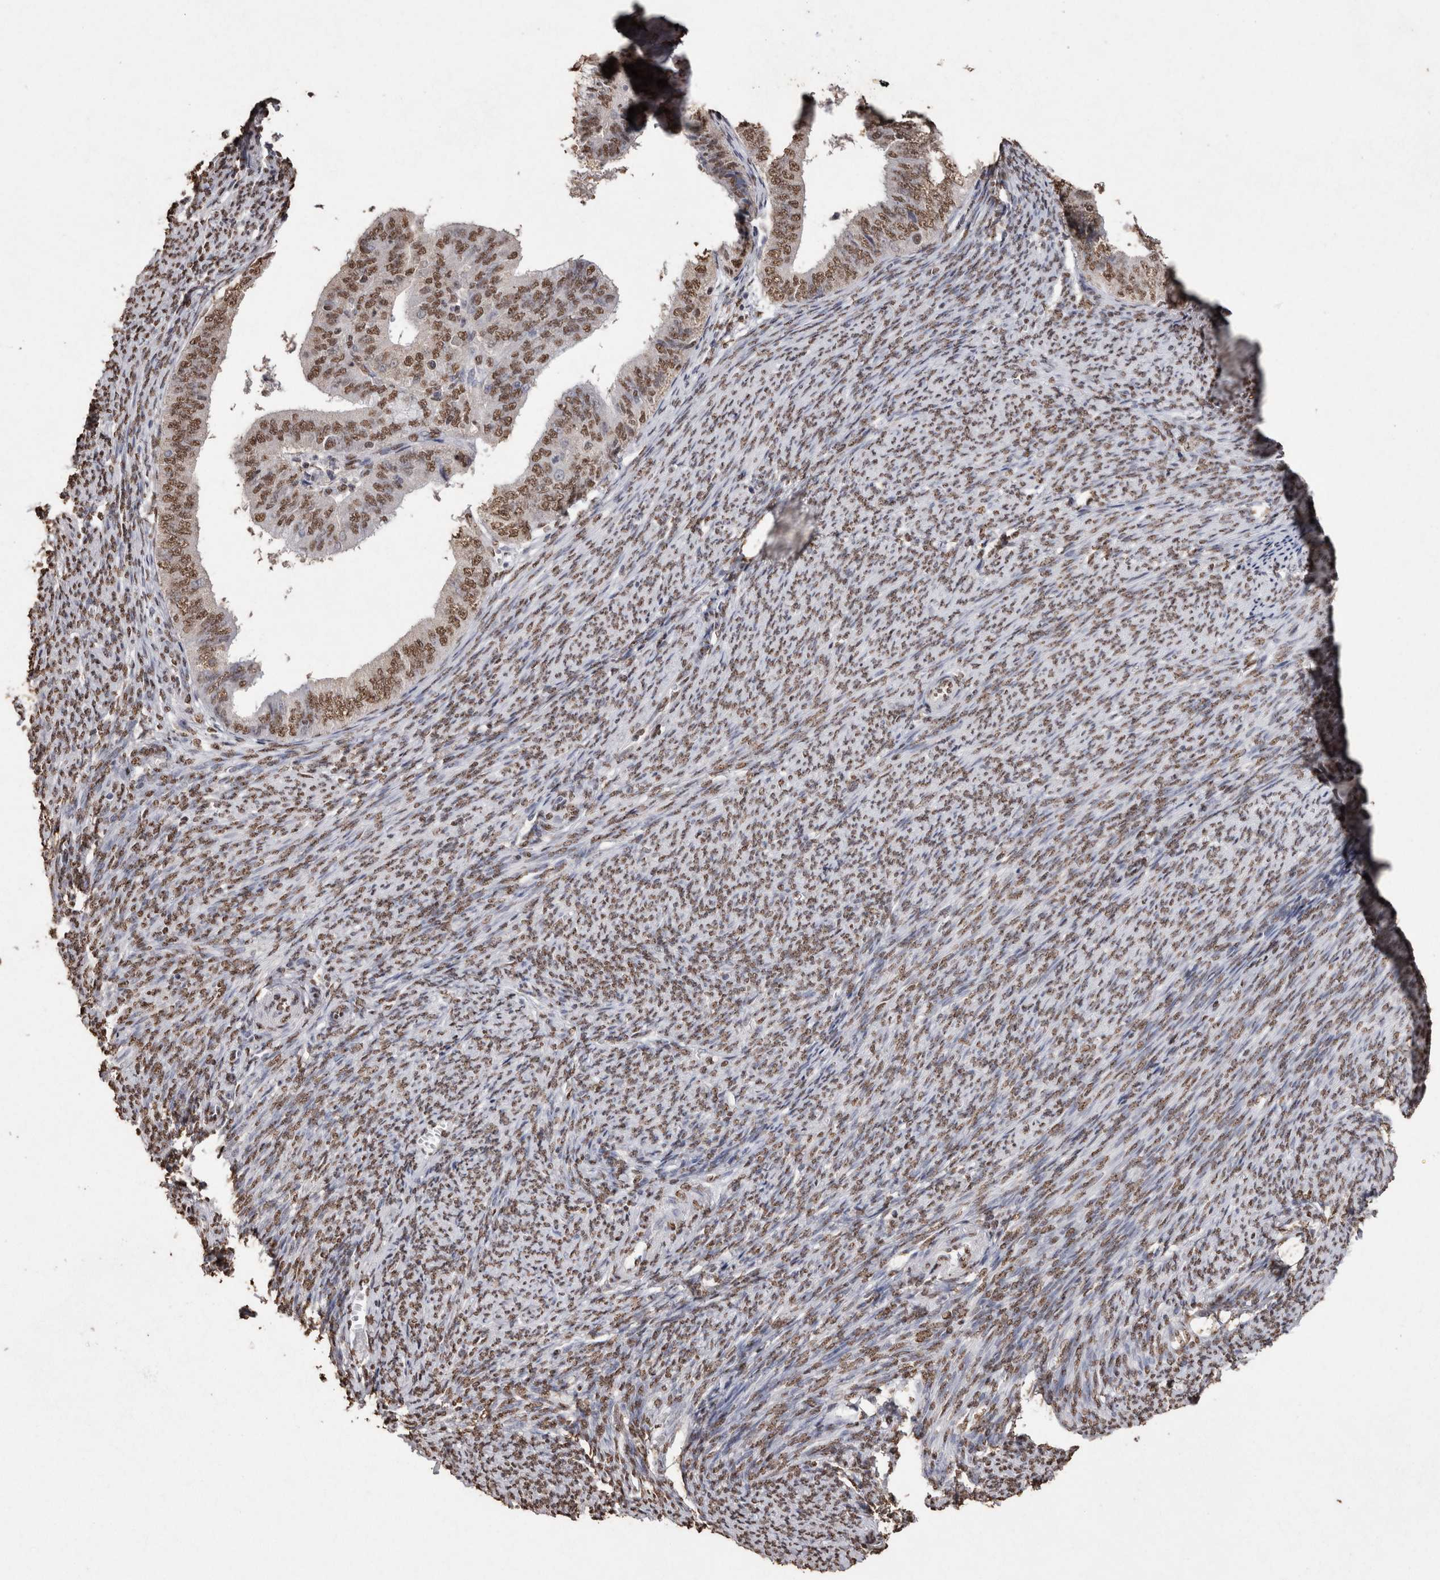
{"staining": {"intensity": "moderate", "quantity": ">75%", "location": "nuclear"}, "tissue": "endometrial cancer", "cell_type": "Tumor cells", "image_type": "cancer", "snomed": [{"axis": "morphology", "description": "Adenocarcinoma, NOS"}, {"axis": "topography", "description": "Endometrium"}], "caption": "This micrograph demonstrates adenocarcinoma (endometrial) stained with IHC to label a protein in brown. The nuclear of tumor cells show moderate positivity for the protein. Nuclei are counter-stained blue.", "gene": "NTHL1", "patient": {"sex": "female", "age": 63}}